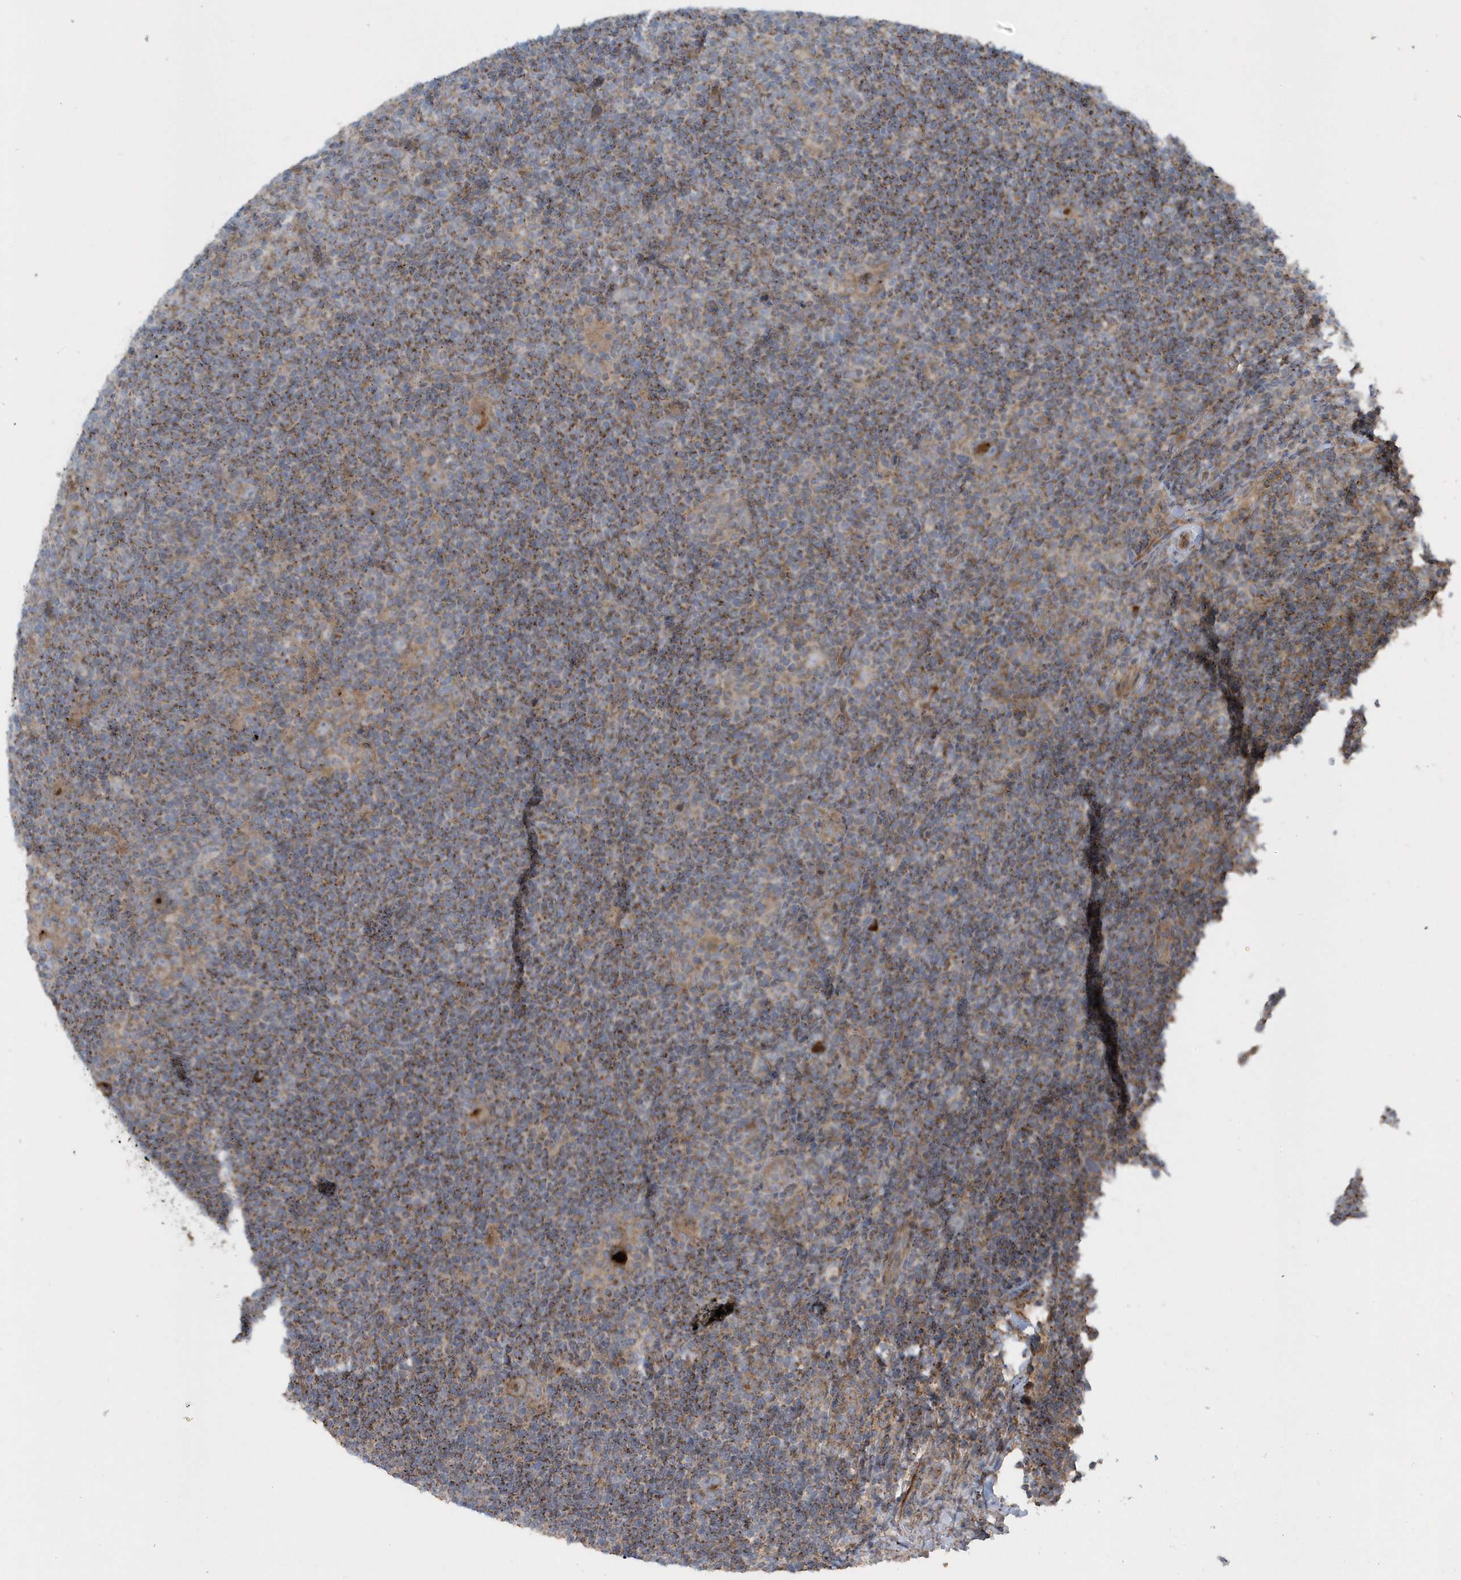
{"staining": {"intensity": "moderate", "quantity": ">75%", "location": "cytoplasmic/membranous"}, "tissue": "lymphoma", "cell_type": "Tumor cells", "image_type": "cancer", "snomed": [{"axis": "morphology", "description": "Hodgkin's disease, NOS"}, {"axis": "topography", "description": "Lymph node"}], "caption": "Immunohistochemistry (DAB (3,3'-diaminobenzidine)) staining of human lymphoma shows moderate cytoplasmic/membranous protein positivity in about >75% of tumor cells. Nuclei are stained in blue.", "gene": "SLC38A2", "patient": {"sex": "female", "age": 57}}